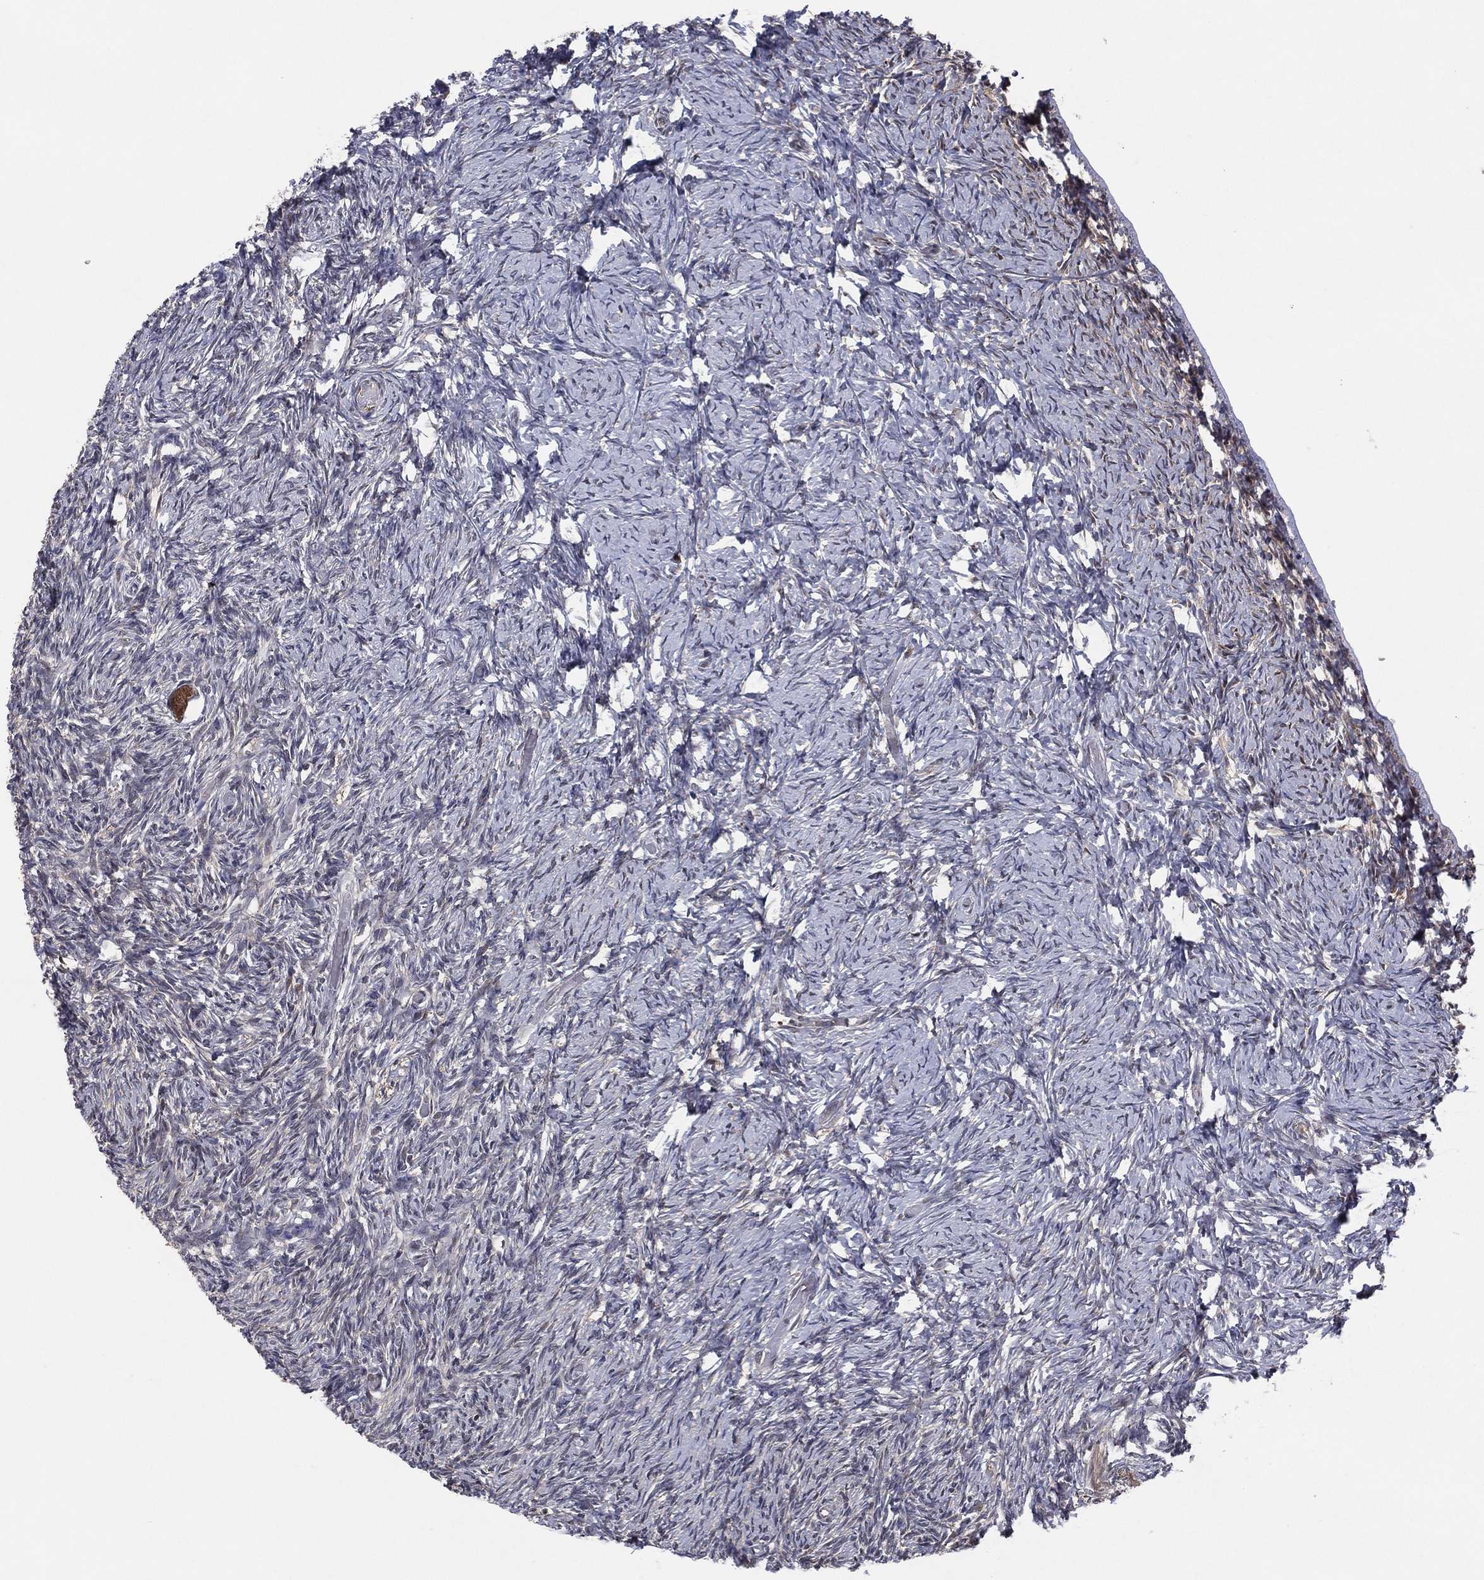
{"staining": {"intensity": "moderate", "quantity": ">75%", "location": "cytoplasmic/membranous"}, "tissue": "ovary", "cell_type": "Follicle cells", "image_type": "normal", "snomed": [{"axis": "morphology", "description": "Normal tissue, NOS"}, {"axis": "topography", "description": "Ovary"}], "caption": "Immunohistochemical staining of unremarkable ovary displays medium levels of moderate cytoplasmic/membranous staining in about >75% of follicle cells.", "gene": "ICOSLG", "patient": {"sex": "female", "age": 39}}